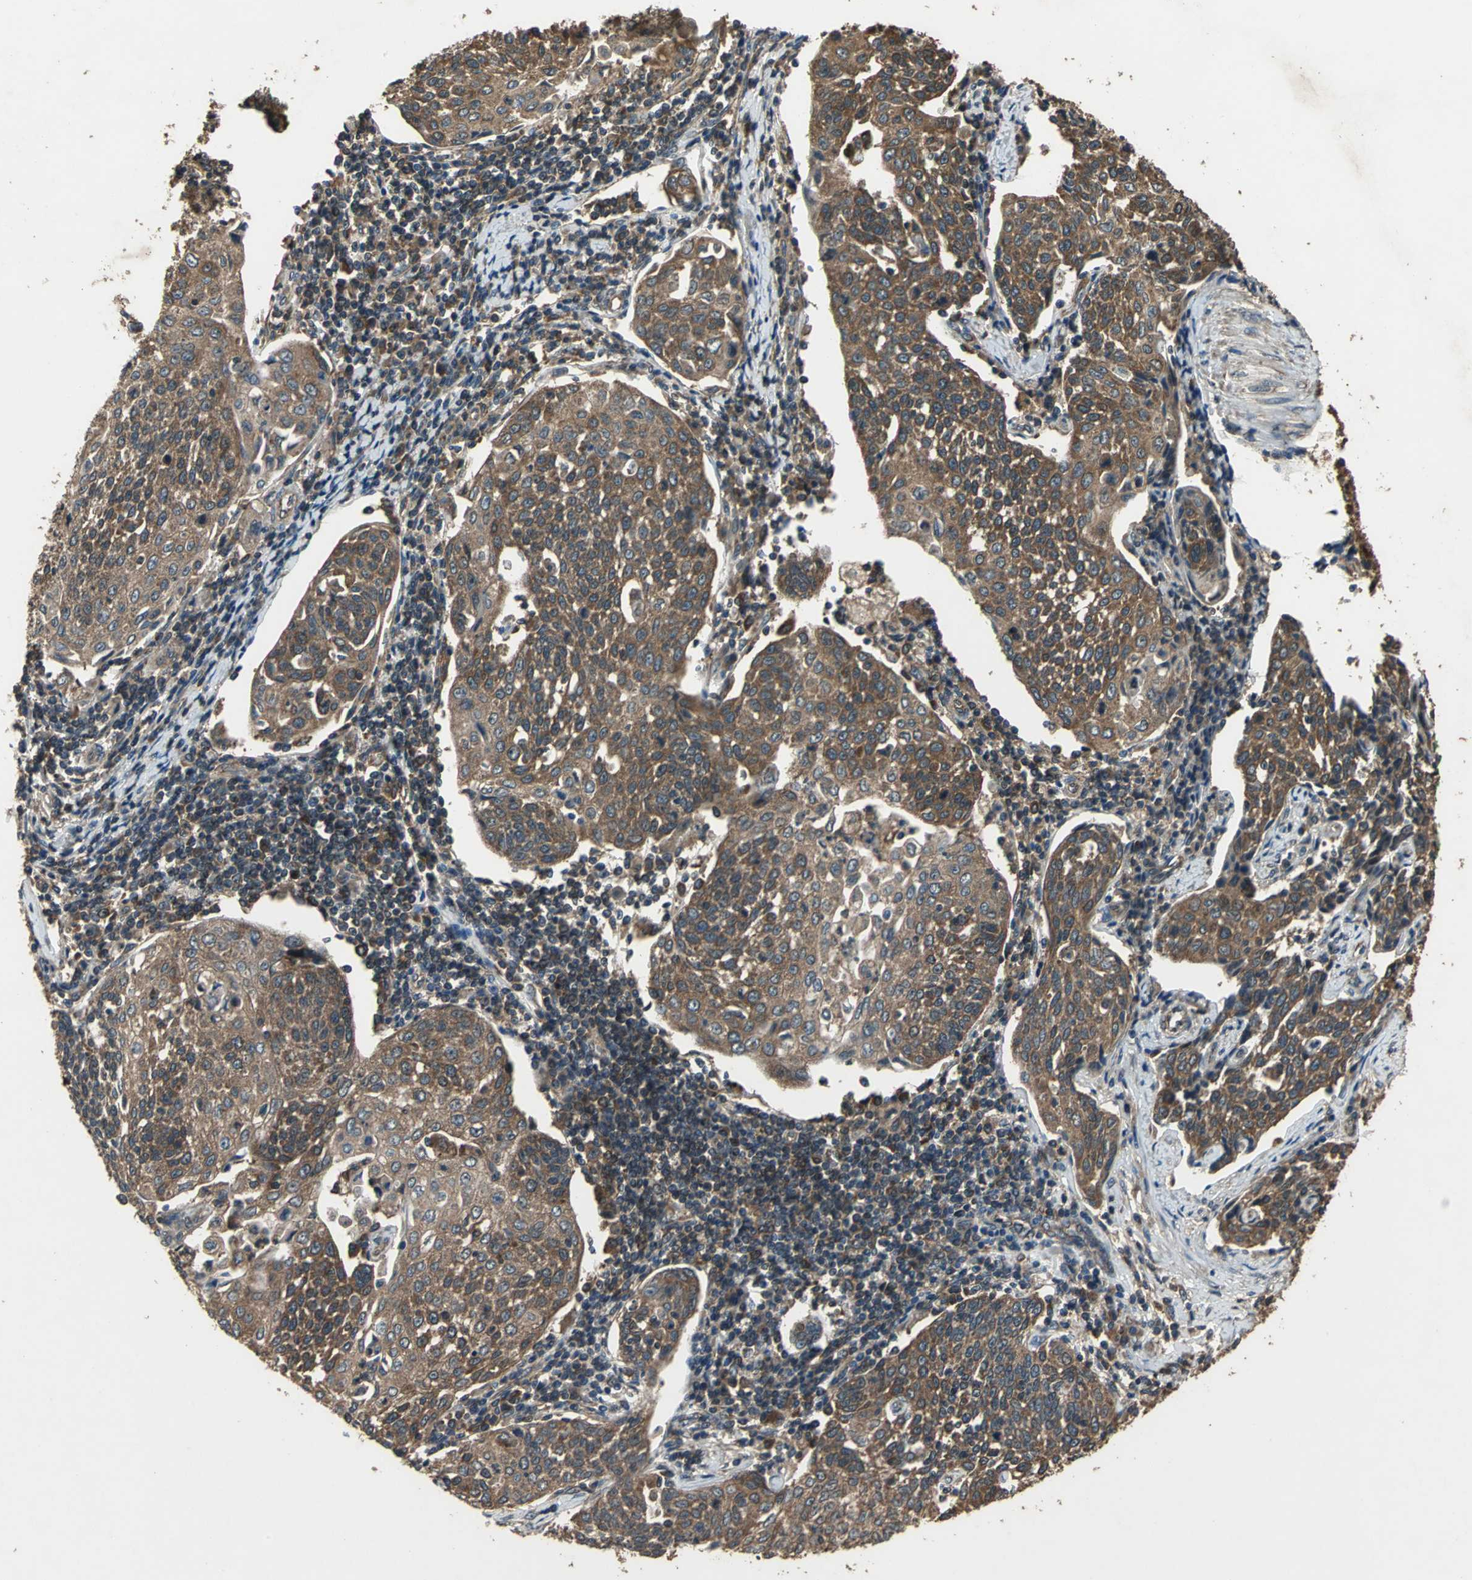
{"staining": {"intensity": "strong", "quantity": ">75%", "location": "cytoplasmic/membranous"}, "tissue": "cervical cancer", "cell_type": "Tumor cells", "image_type": "cancer", "snomed": [{"axis": "morphology", "description": "Squamous cell carcinoma, NOS"}, {"axis": "topography", "description": "Cervix"}], "caption": "Immunohistochemistry (IHC) image of neoplastic tissue: squamous cell carcinoma (cervical) stained using immunohistochemistry displays high levels of strong protein expression localized specifically in the cytoplasmic/membranous of tumor cells, appearing as a cytoplasmic/membranous brown color.", "gene": "ZNF608", "patient": {"sex": "female", "age": 34}}